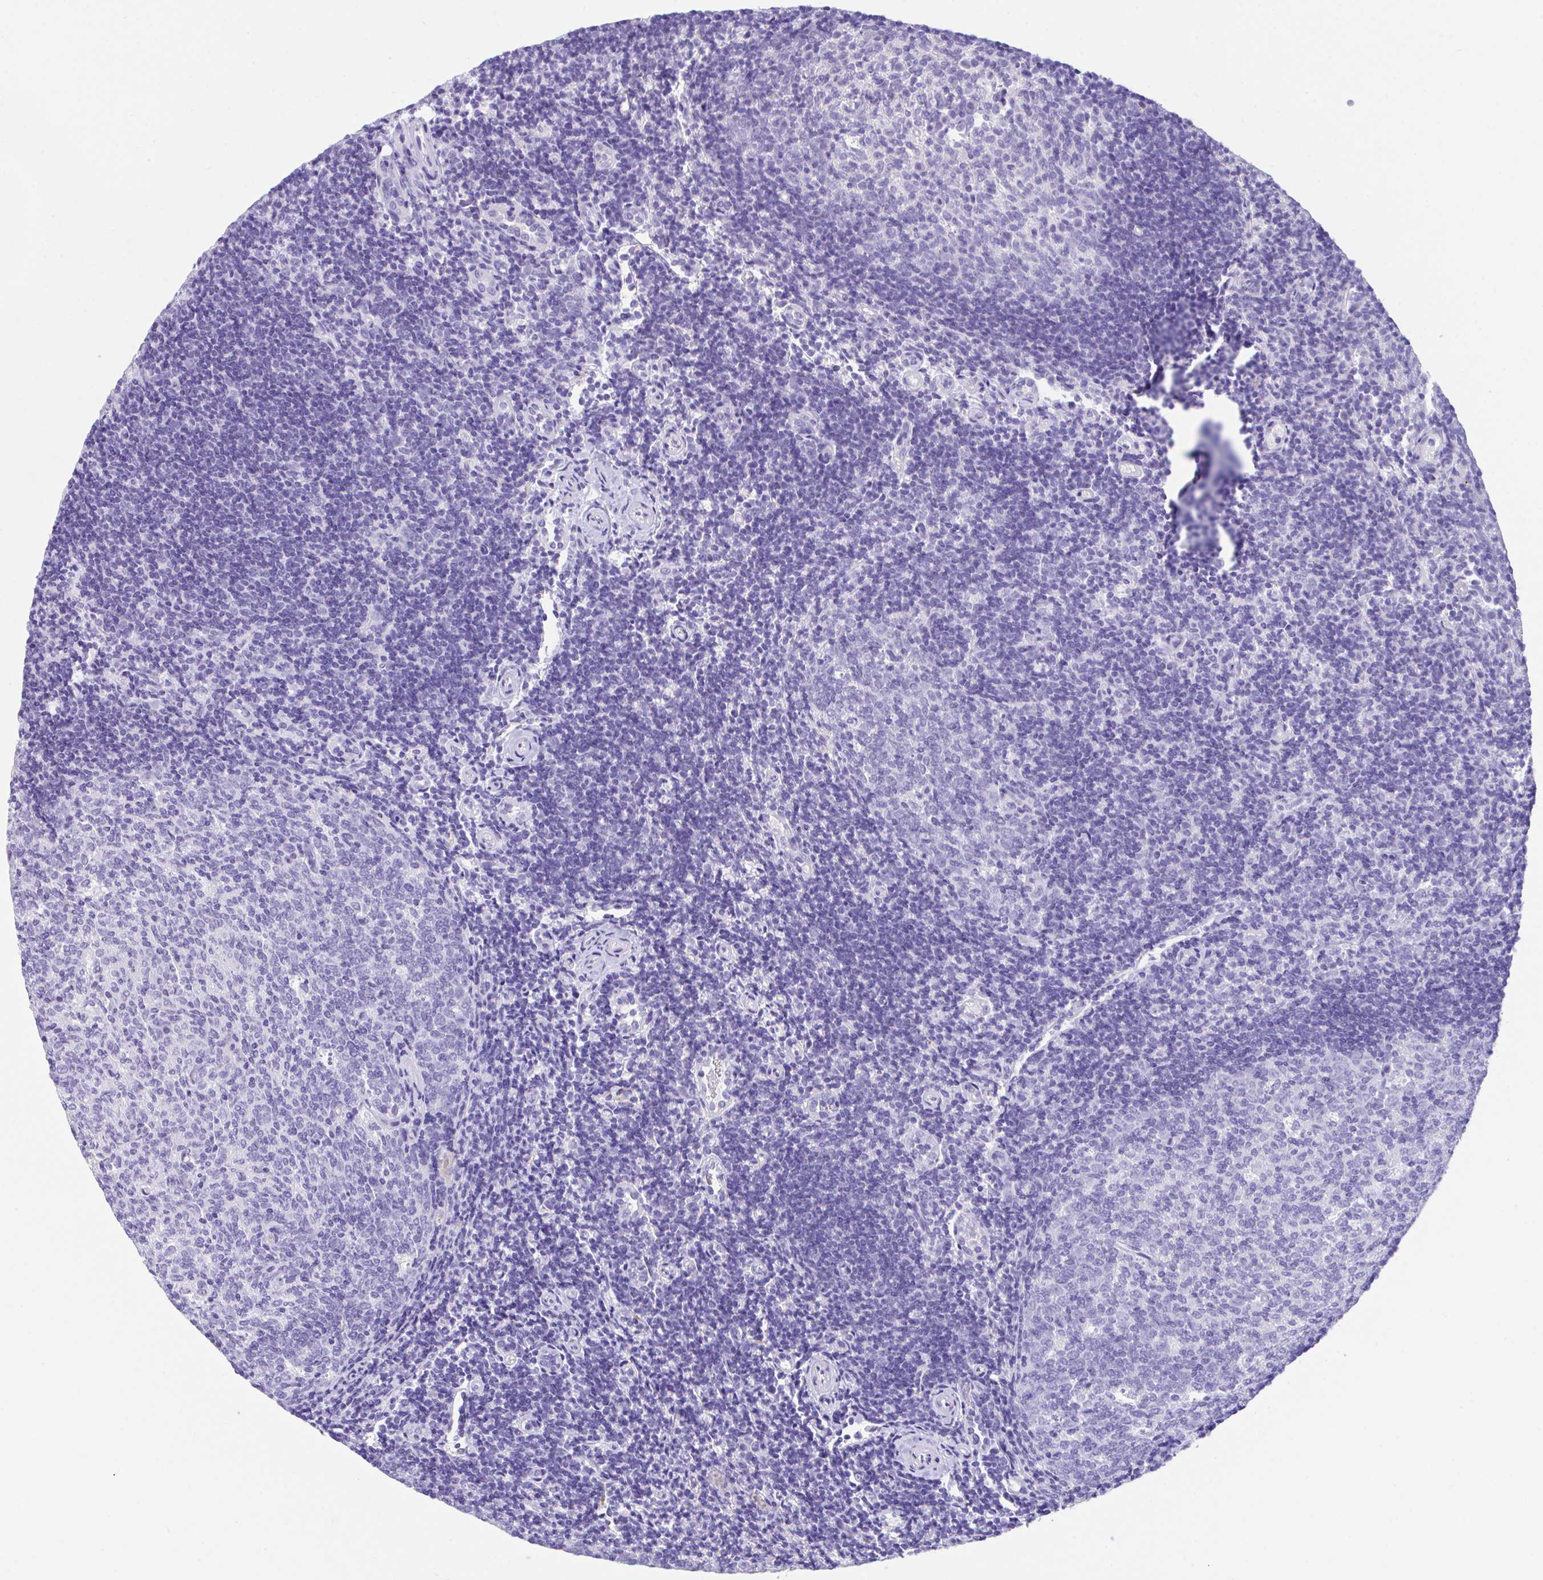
{"staining": {"intensity": "negative", "quantity": "none", "location": "none"}, "tissue": "tonsil", "cell_type": "Germinal center cells", "image_type": "normal", "snomed": [{"axis": "morphology", "description": "Normal tissue, NOS"}, {"axis": "topography", "description": "Tonsil"}], "caption": "Immunohistochemical staining of unremarkable human tonsil shows no significant expression in germinal center cells.", "gene": "HACD4", "patient": {"sex": "female", "age": 10}}